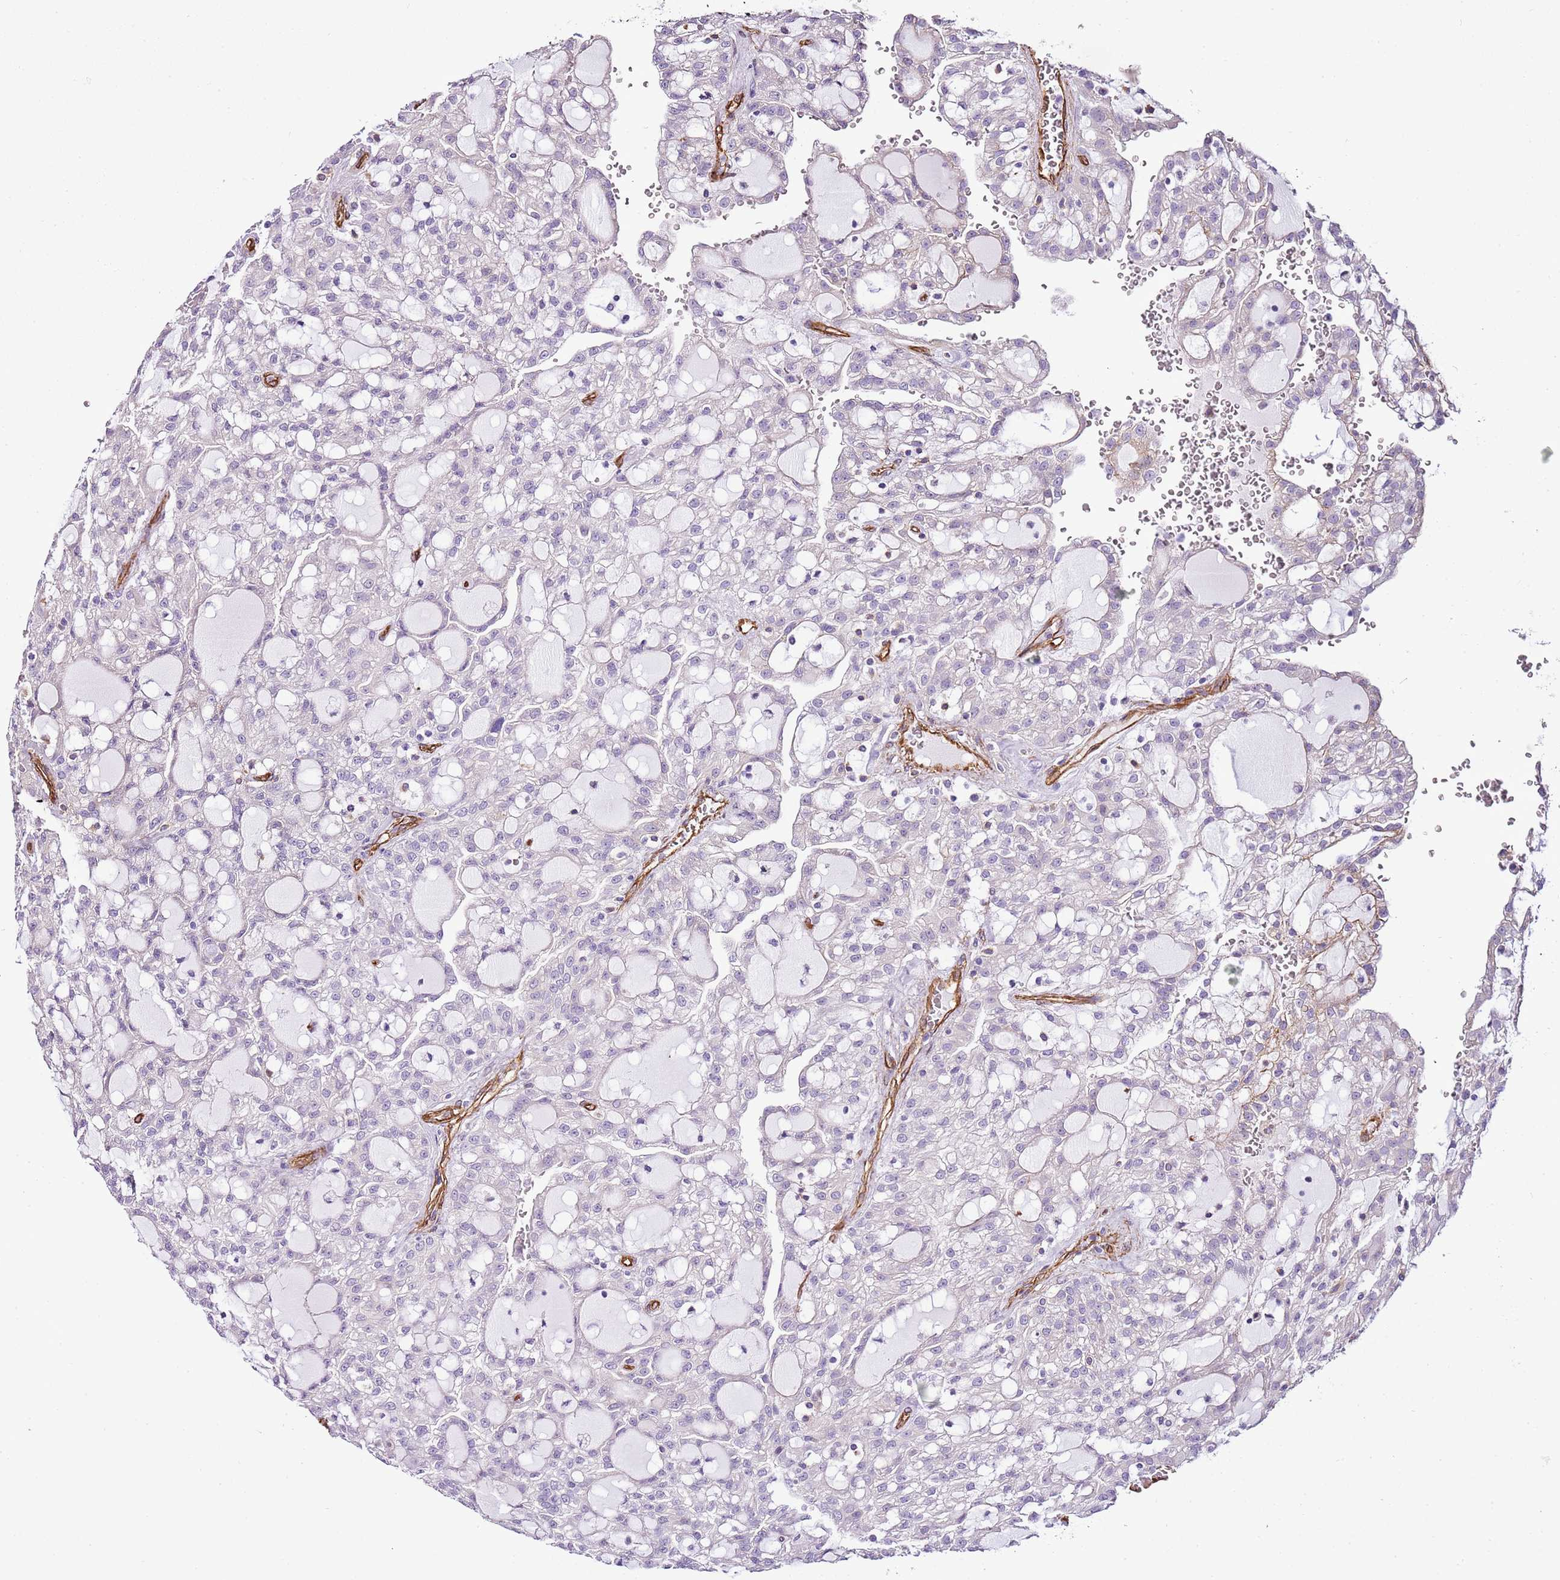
{"staining": {"intensity": "negative", "quantity": "none", "location": "none"}, "tissue": "renal cancer", "cell_type": "Tumor cells", "image_type": "cancer", "snomed": [{"axis": "morphology", "description": "Adenocarcinoma, NOS"}, {"axis": "topography", "description": "Kidney"}], "caption": "Immunohistochemistry micrograph of renal cancer (adenocarcinoma) stained for a protein (brown), which displays no expression in tumor cells.", "gene": "CTDSPL", "patient": {"sex": "male", "age": 63}}